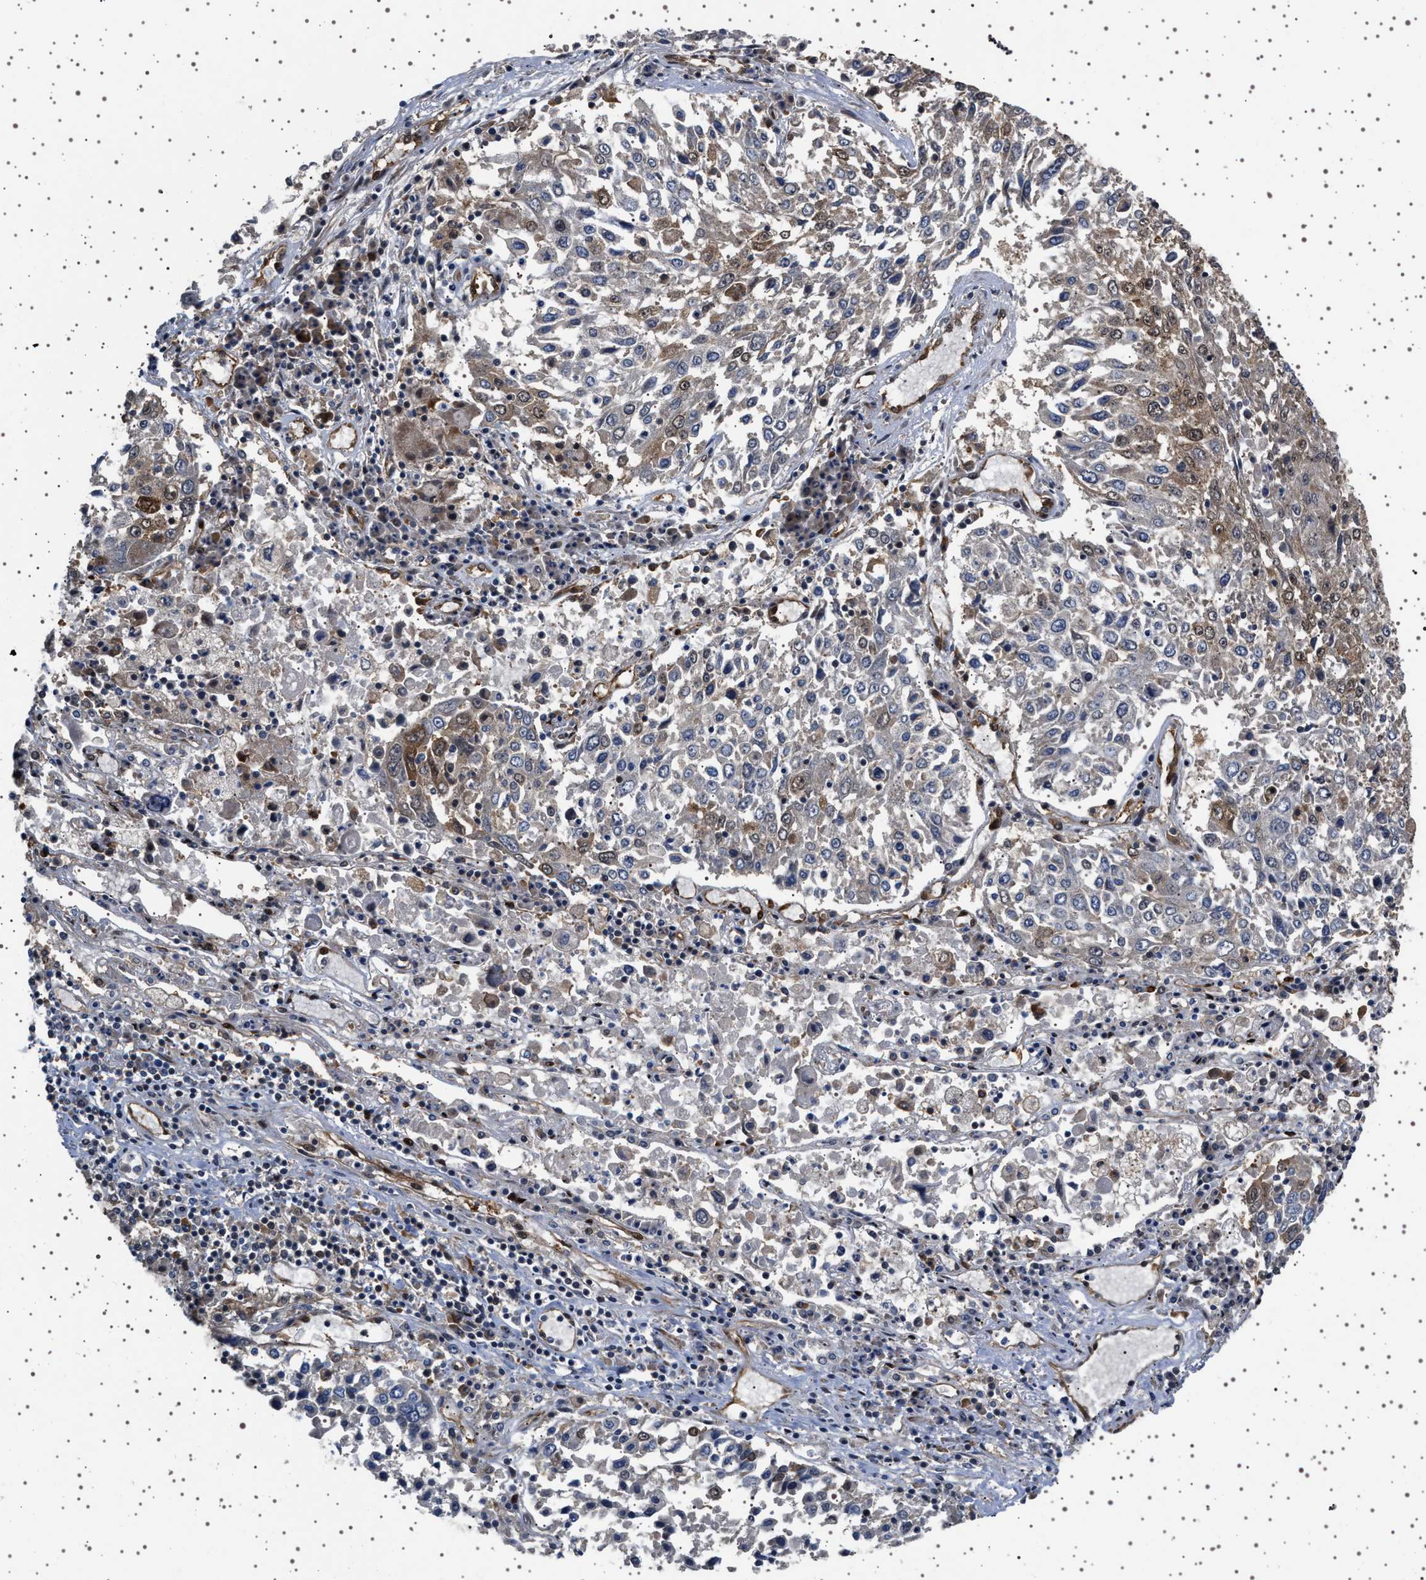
{"staining": {"intensity": "moderate", "quantity": "<25%", "location": "cytoplasmic/membranous"}, "tissue": "lung cancer", "cell_type": "Tumor cells", "image_type": "cancer", "snomed": [{"axis": "morphology", "description": "Squamous cell carcinoma, NOS"}, {"axis": "topography", "description": "Lung"}], "caption": "Immunohistochemical staining of squamous cell carcinoma (lung) demonstrates low levels of moderate cytoplasmic/membranous protein staining in about <25% of tumor cells.", "gene": "BAG3", "patient": {"sex": "male", "age": 65}}